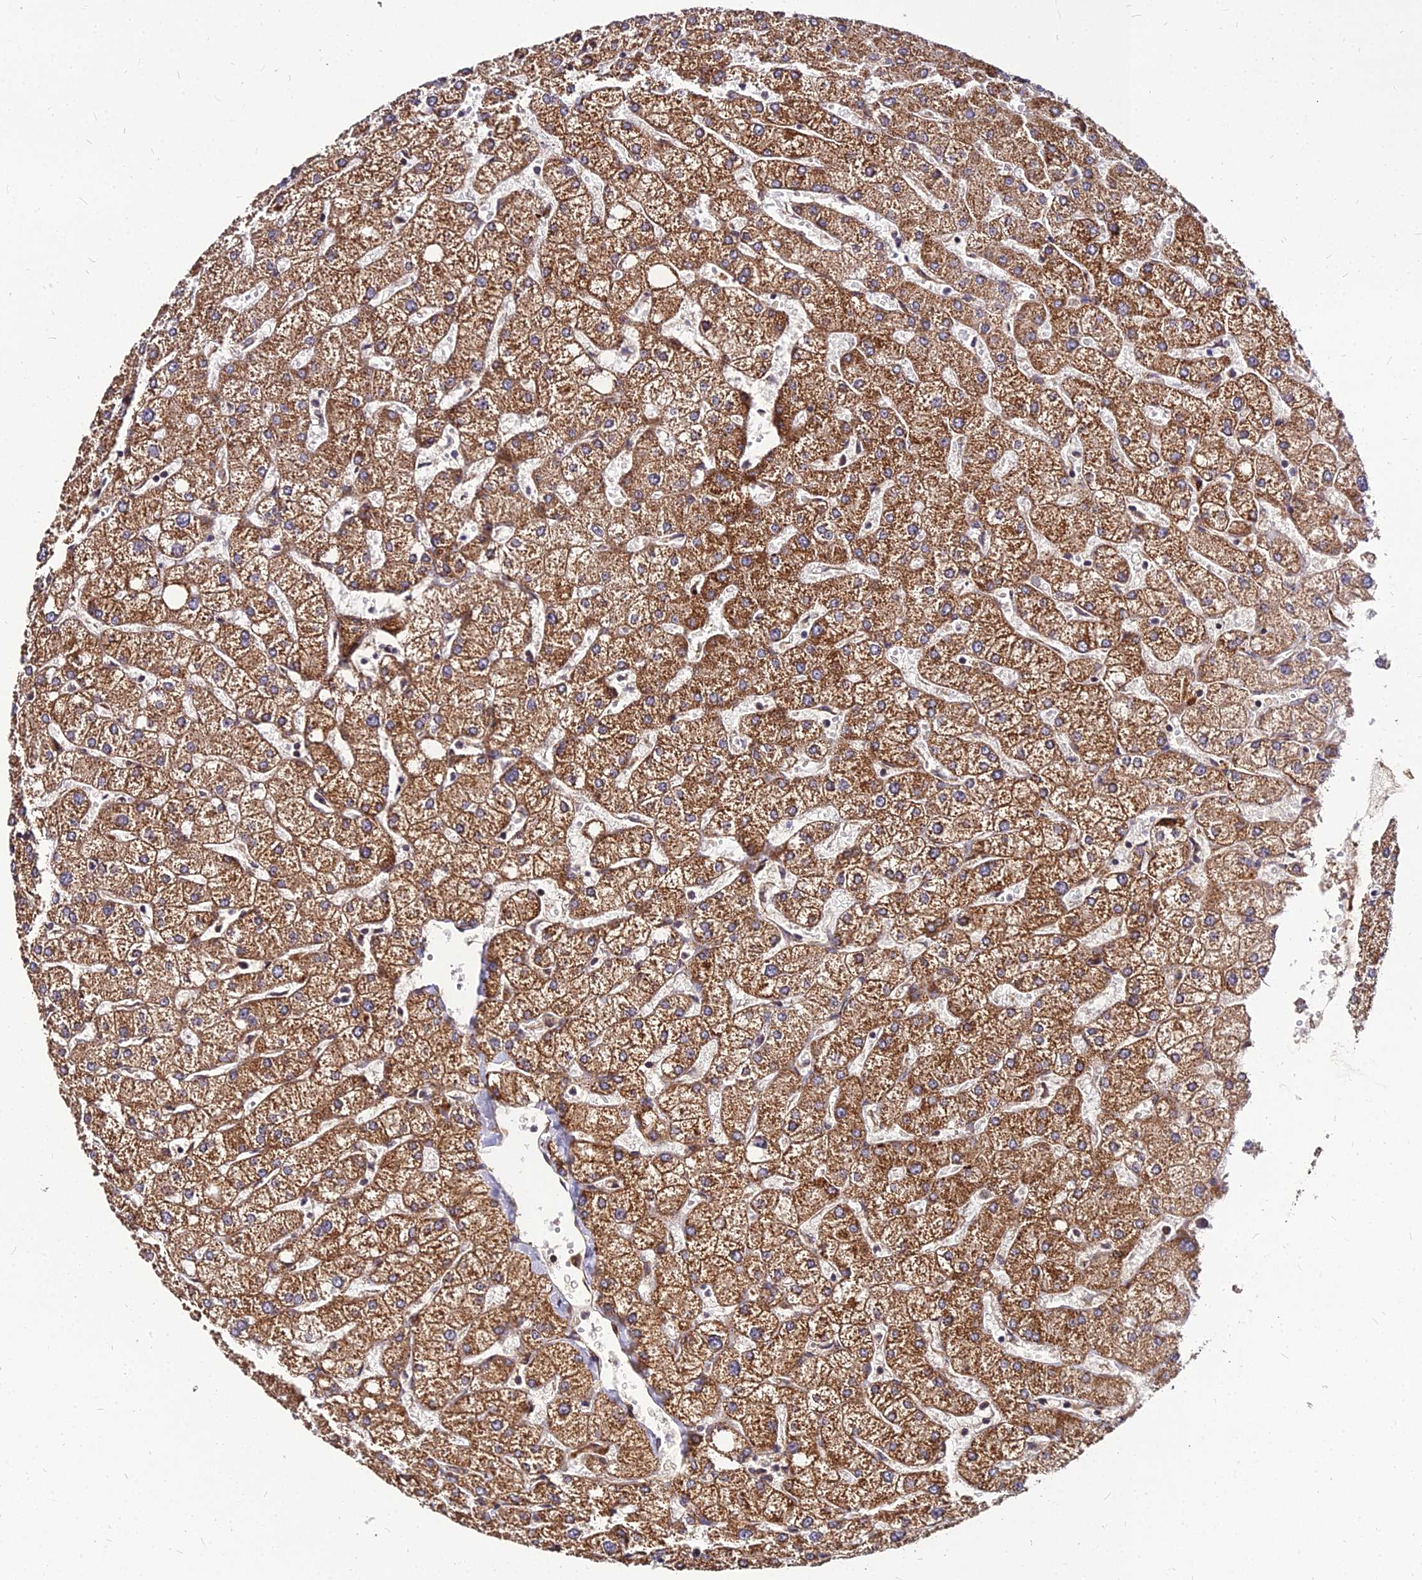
{"staining": {"intensity": "weak", "quantity": ">75%", "location": "cytoplasmic/membranous"}, "tissue": "liver", "cell_type": "Cholangiocytes", "image_type": "normal", "snomed": [{"axis": "morphology", "description": "Normal tissue, NOS"}, {"axis": "topography", "description": "Liver"}], "caption": "DAB immunohistochemical staining of benign human liver displays weak cytoplasmic/membranous protein positivity in approximately >75% of cholangiocytes. The protein of interest is shown in brown color, while the nuclei are stained blue.", "gene": "PDE4D", "patient": {"sex": "female", "age": 54}}